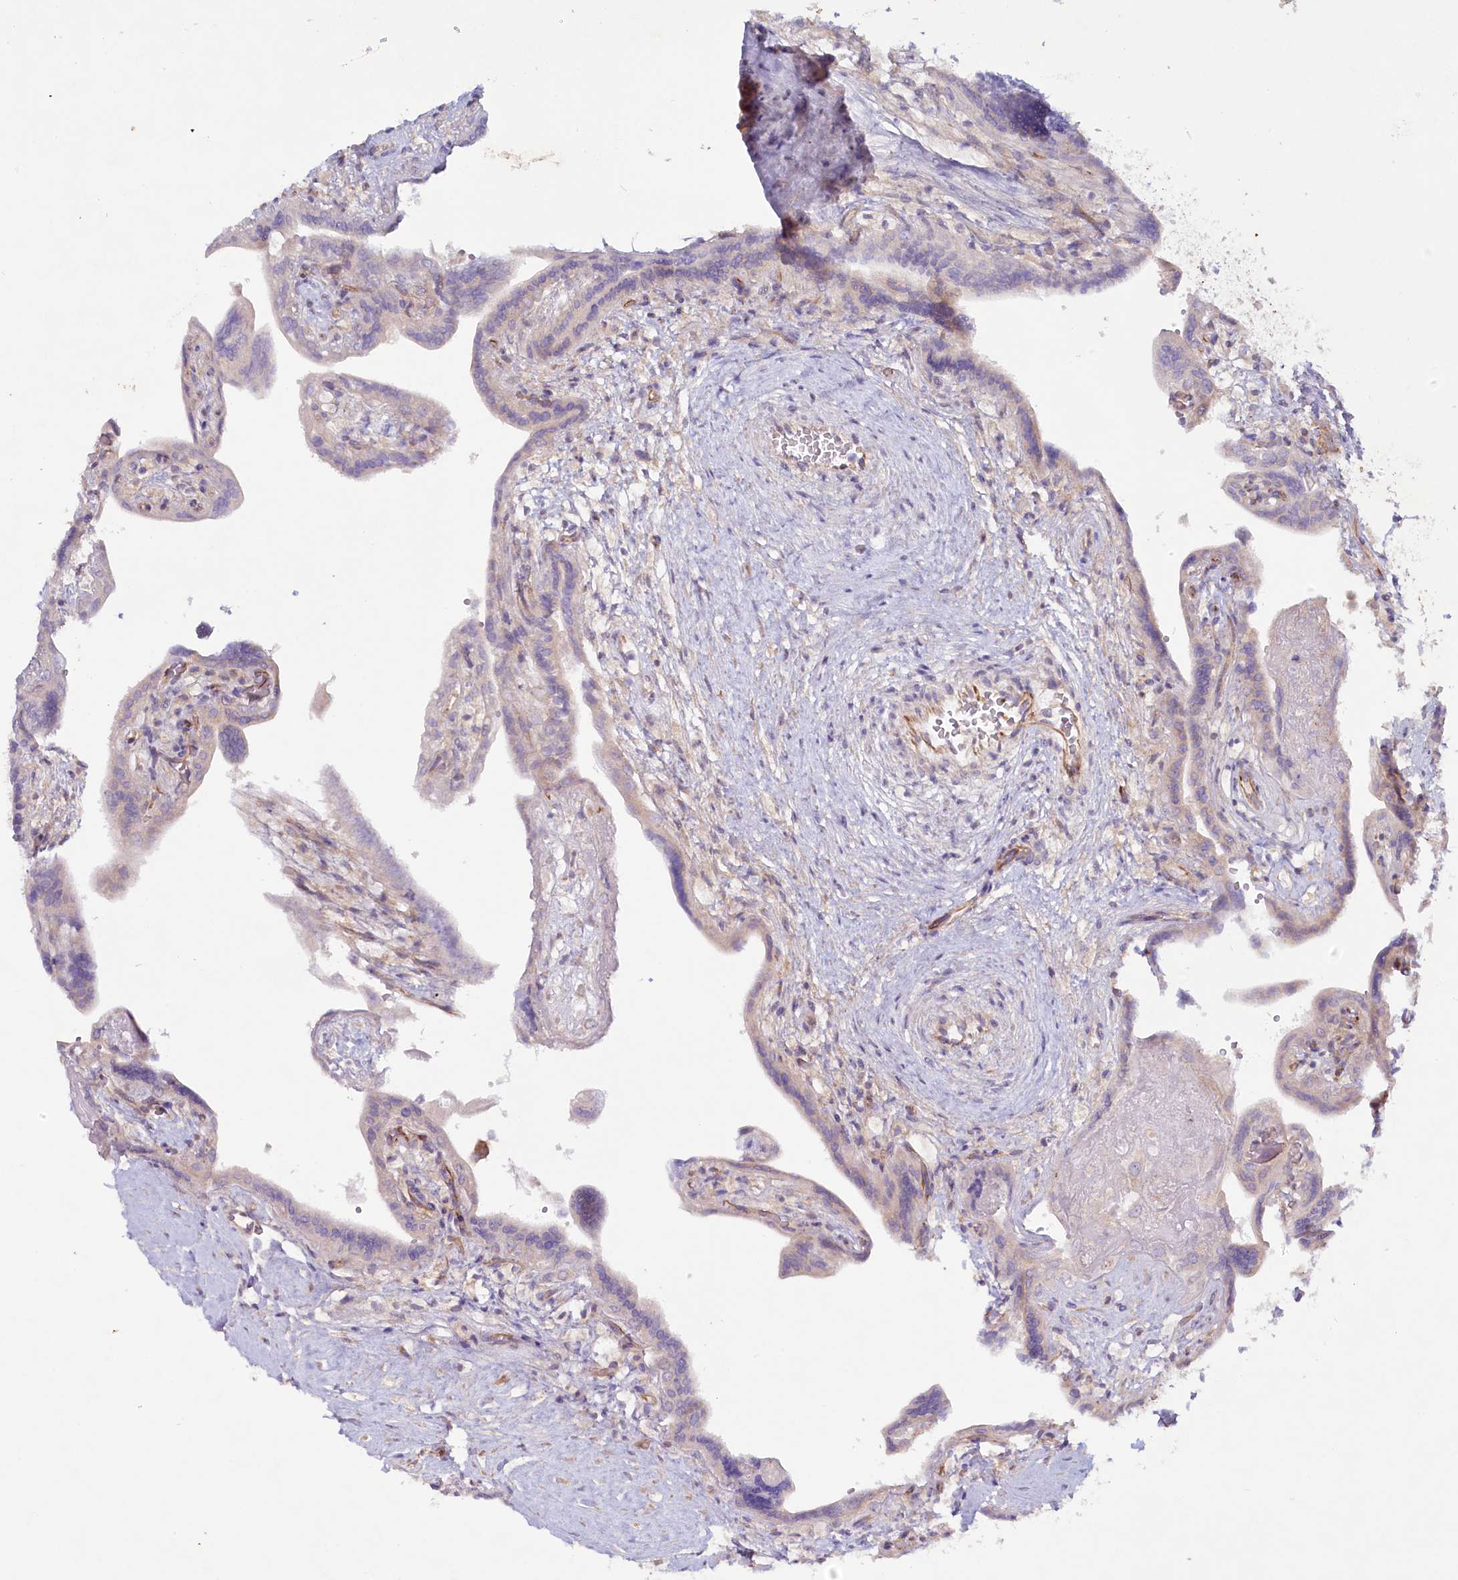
{"staining": {"intensity": "negative", "quantity": "none", "location": "none"}, "tissue": "placenta", "cell_type": "Trophoblastic cells", "image_type": "normal", "snomed": [{"axis": "morphology", "description": "Normal tissue, NOS"}, {"axis": "topography", "description": "Placenta"}], "caption": "There is no significant positivity in trophoblastic cells of placenta.", "gene": "TNIP1", "patient": {"sex": "female", "age": 37}}